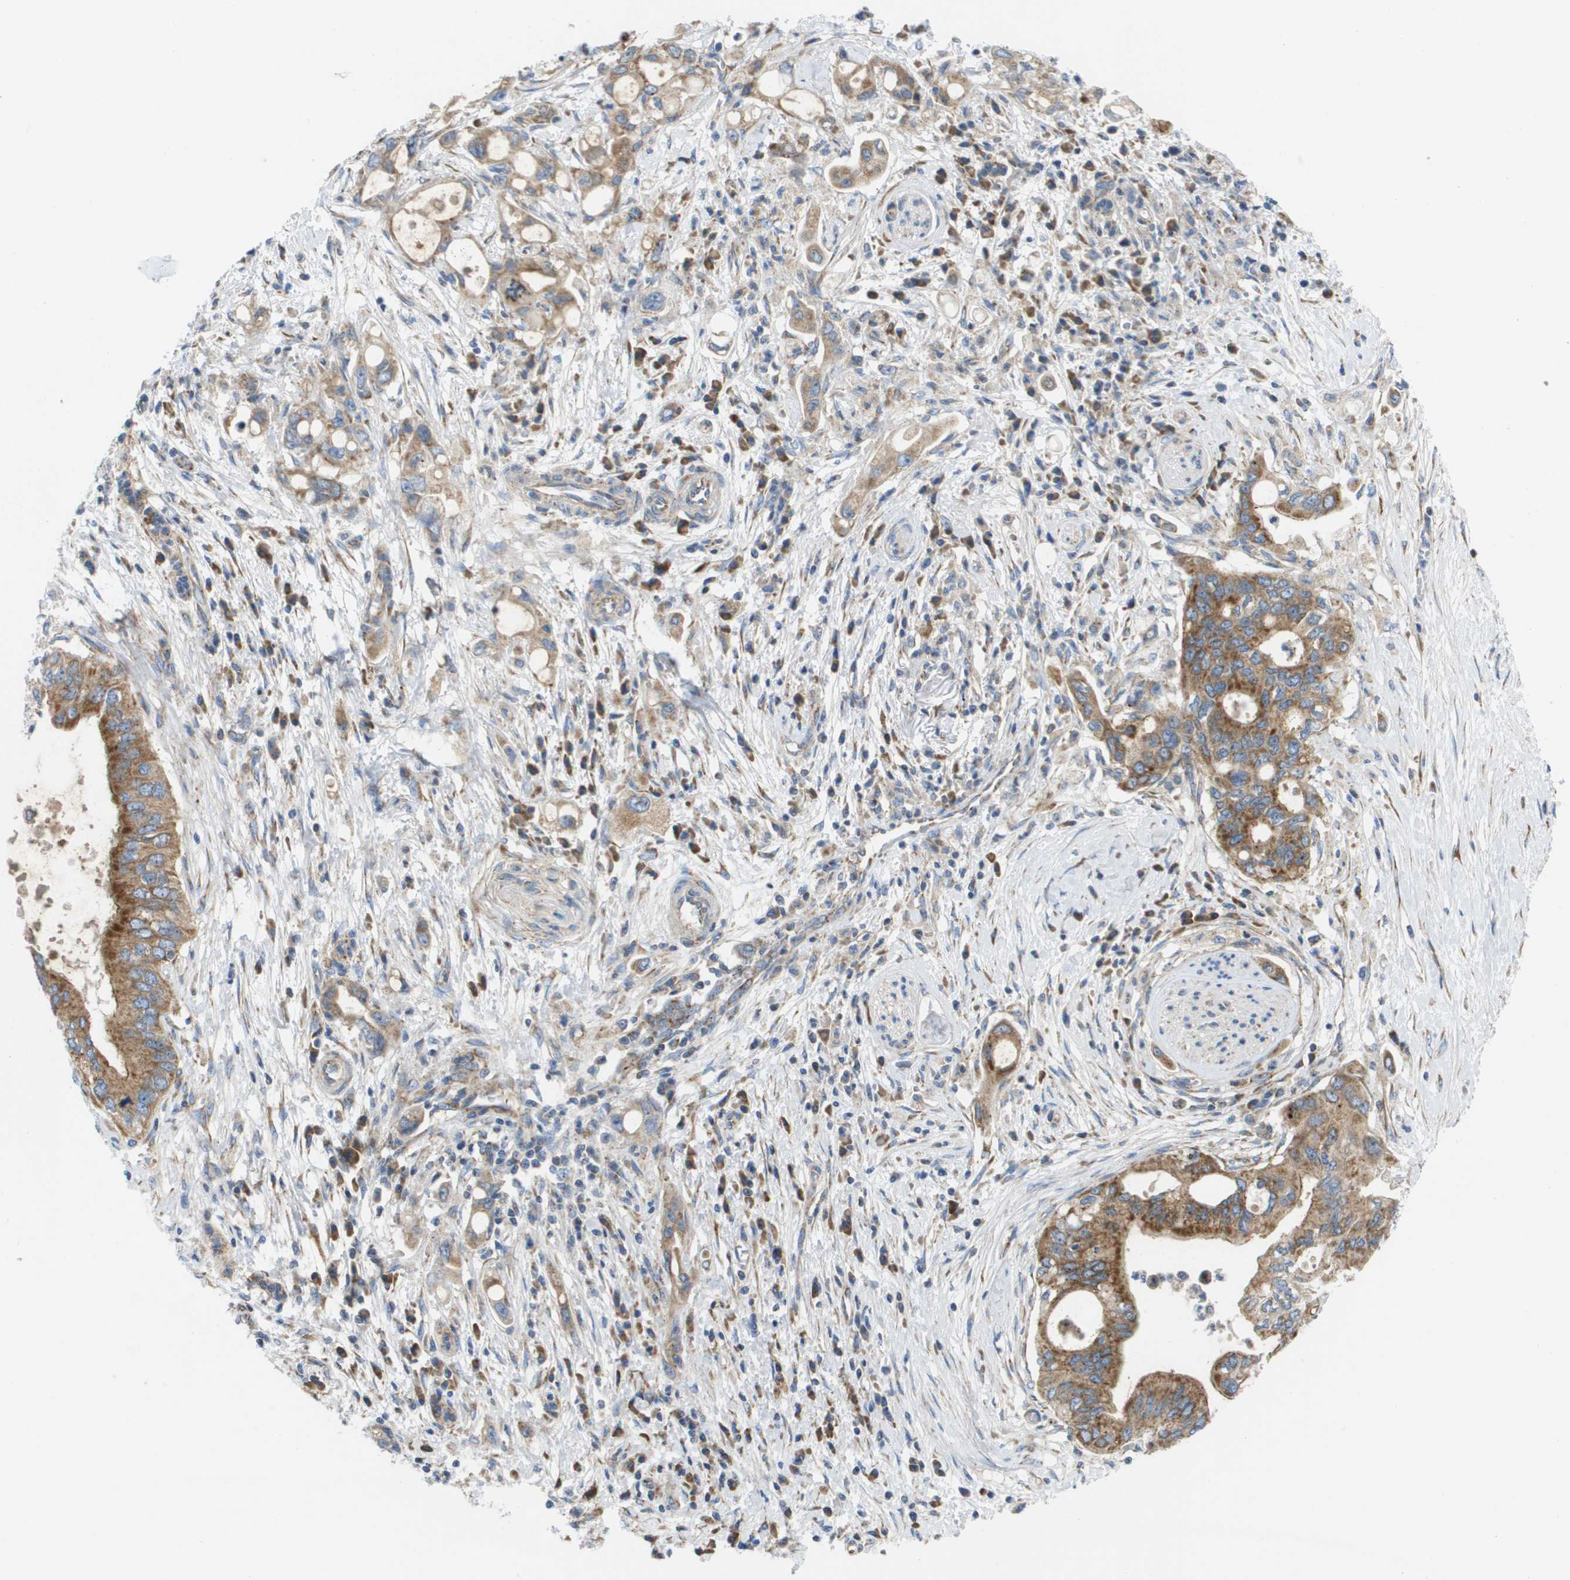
{"staining": {"intensity": "strong", "quantity": ">75%", "location": "cytoplasmic/membranous"}, "tissue": "pancreatic cancer", "cell_type": "Tumor cells", "image_type": "cancer", "snomed": [{"axis": "morphology", "description": "Adenocarcinoma, NOS"}, {"axis": "topography", "description": "Pancreas"}], "caption": "Strong cytoplasmic/membranous positivity for a protein is present in approximately >75% of tumor cells of pancreatic adenocarcinoma using immunohistochemistry (IHC).", "gene": "FIS1", "patient": {"sex": "female", "age": 73}}